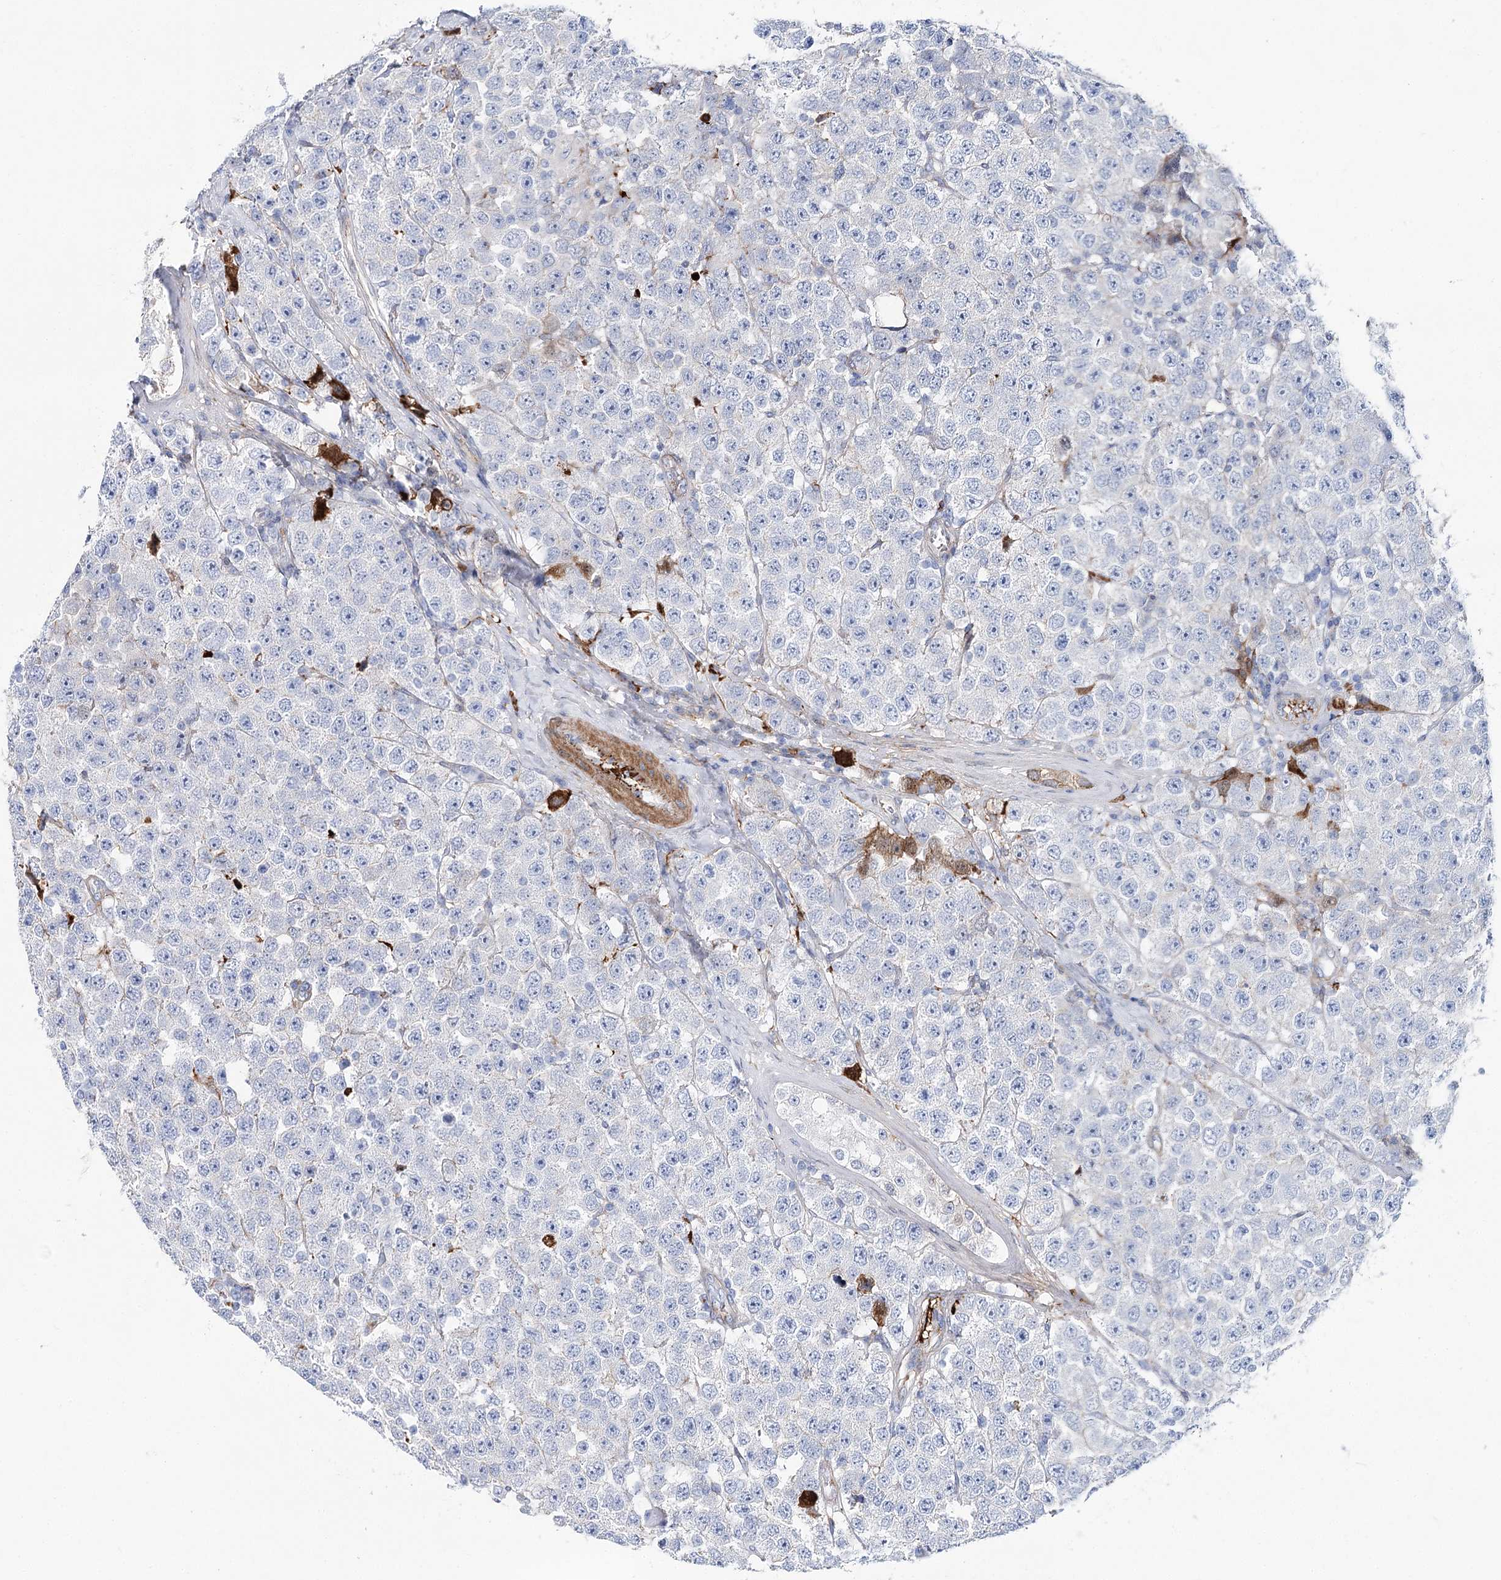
{"staining": {"intensity": "negative", "quantity": "none", "location": "none"}, "tissue": "testis cancer", "cell_type": "Tumor cells", "image_type": "cancer", "snomed": [{"axis": "morphology", "description": "Seminoma, NOS"}, {"axis": "topography", "description": "Testis"}], "caption": "Tumor cells are negative for brown protein staining in testis cancer (seminoma).", "gene": "ANKRD23", "patient": {"sex": "male", "age": 28}}